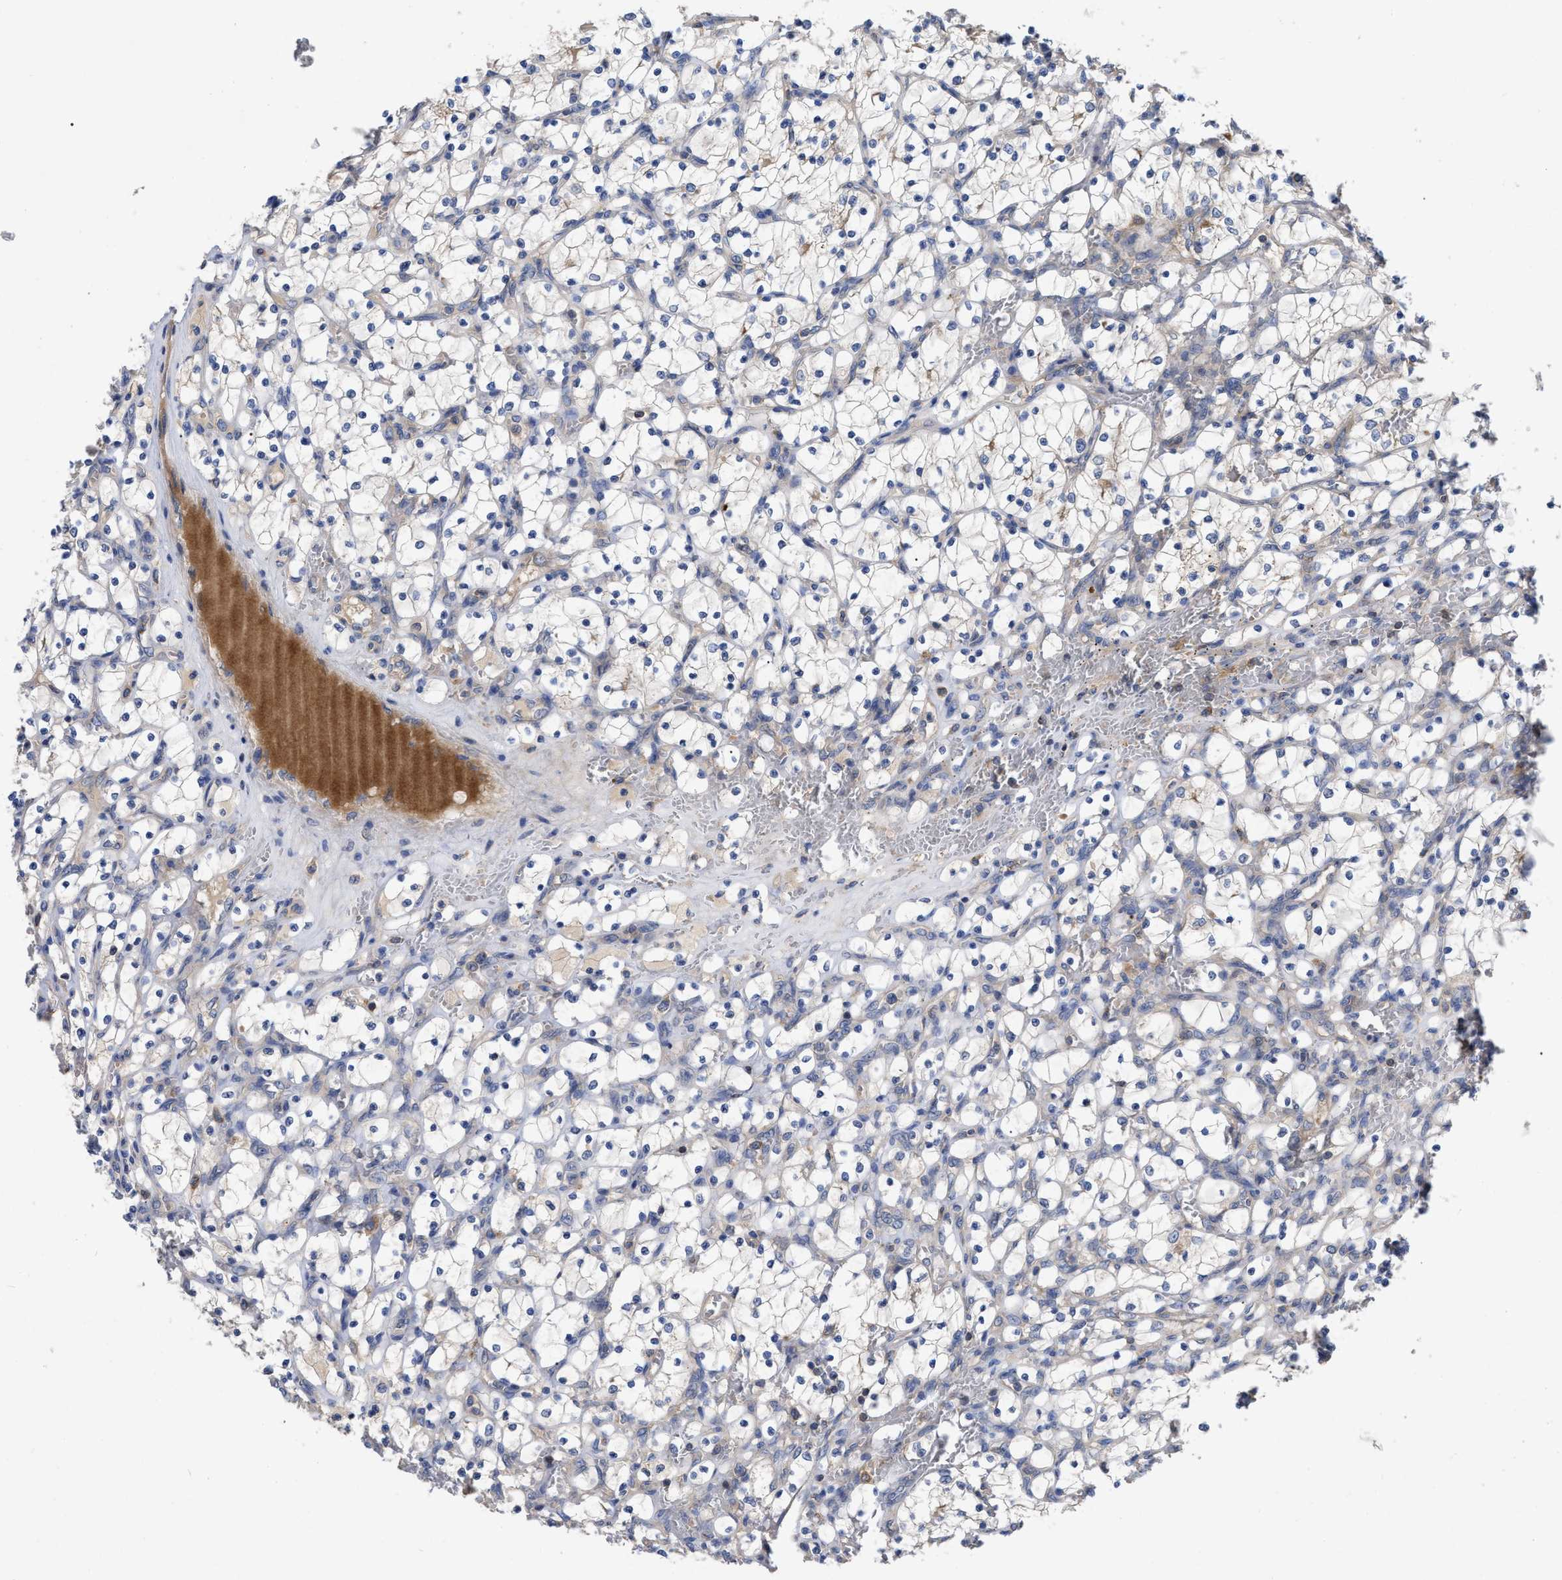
{"staining": {"intensity": "negative", "quantity": "none", "location": "none"}, "tissue": "renal cancer", "cell_type": "Tumor cells", "image_type": "cancer", "snomed": [{"axis": "morphology", "description": "Adenocarcinoma, NOS"}, {"axis": "topography", "description": "Kidney"}], "caption": "The IHC photomicrograph has no significant staining in tumor cells of renal cancer (adenocarcinoma) tissue.", "gene": "RAP1GDS1", "patient": {"sex": "female", "age": 69}}